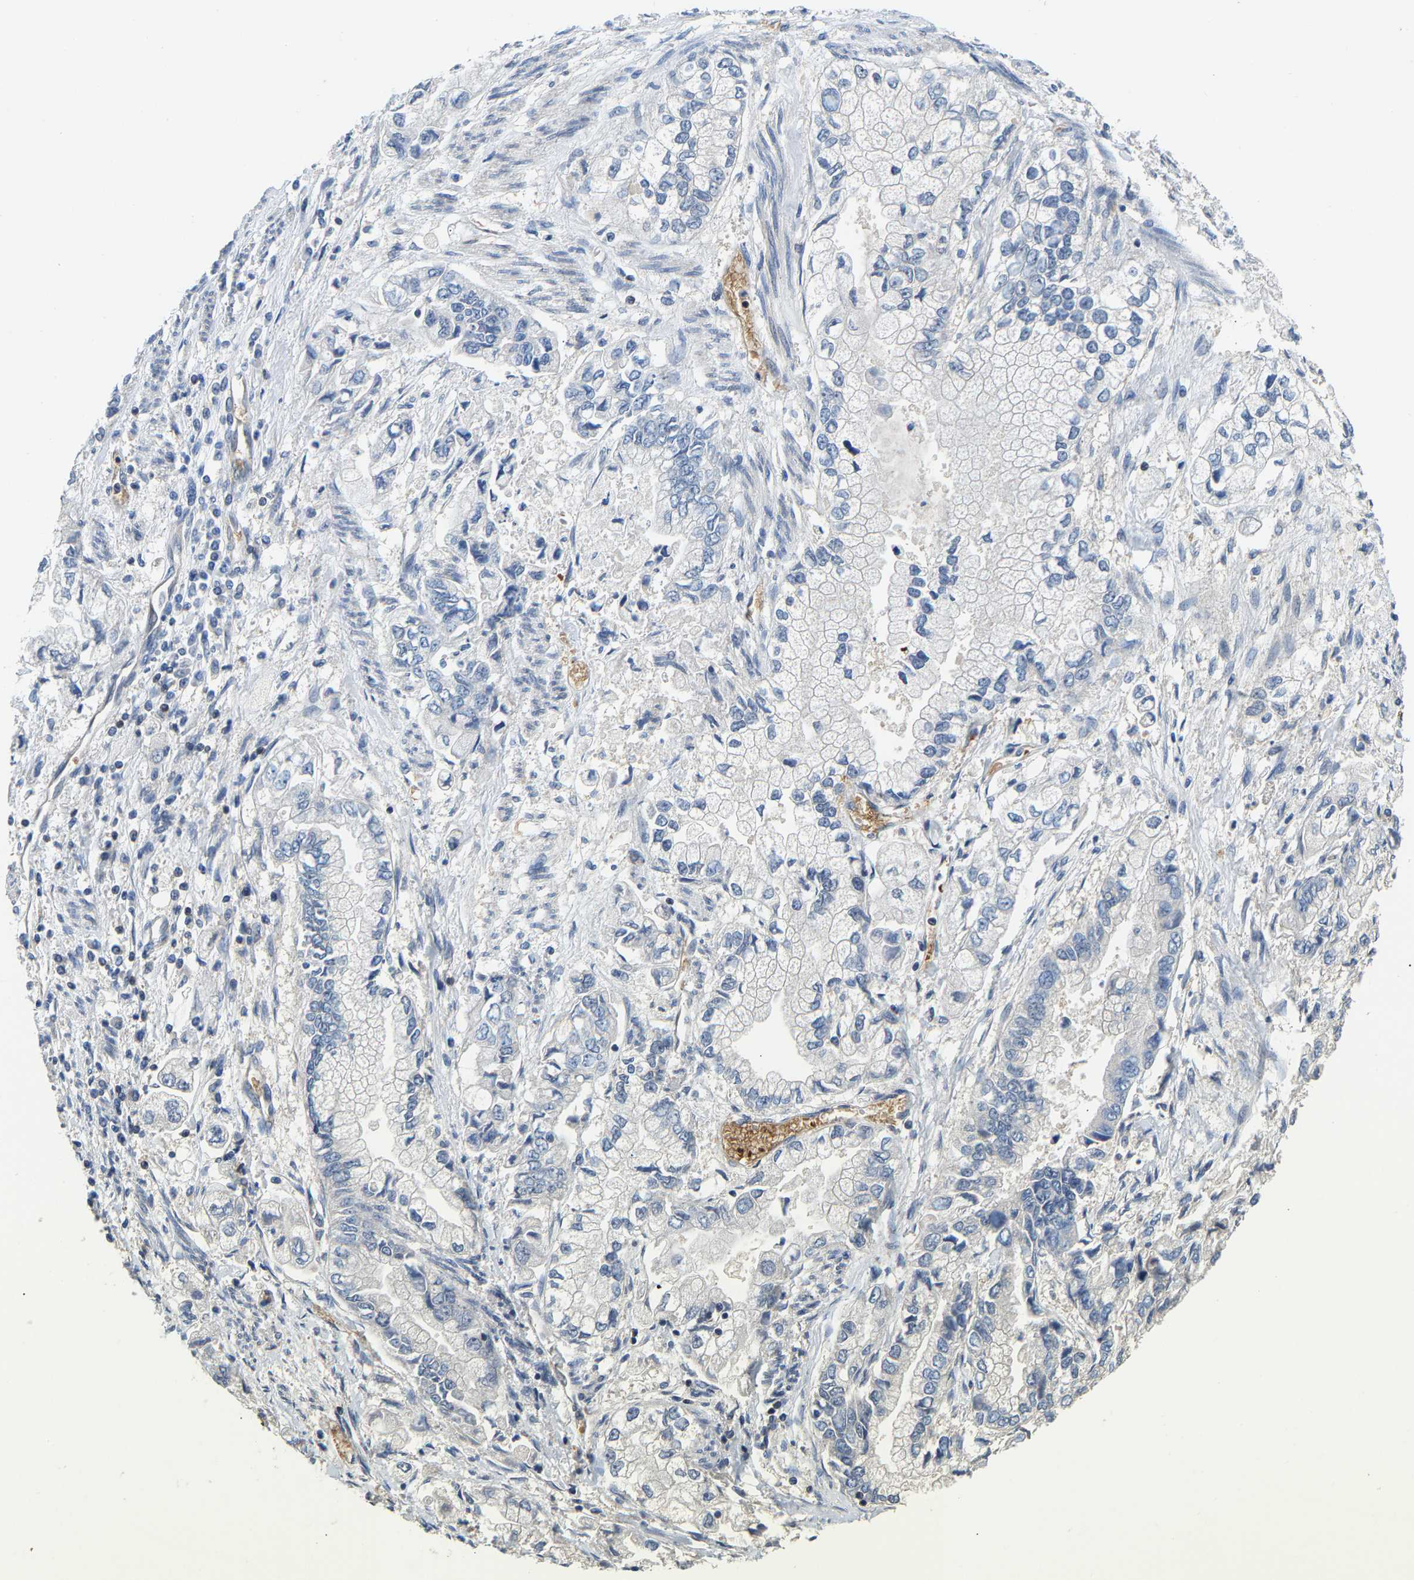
{"staining": {"intensity": "negative", "quantity": "none", "location": "none"}, "tissue": "stomach cancer", "cell_type": "Tumor cells", "image_type": "cancer", "snomed": [{"axis": "morphology", "description": "Normal tissue, NOS"}, {"axis": "morphology", "description": "Adenocarcinoma, NOS"}, {"axis": "topography", "description": "Stomach"}], "caption": "This is a image of immunohistochemistry staining of stomach cancer (adenocarcinoma), which shows no positivity in tumor cells. (Stains: DAB (3,3'-diaminobenzidine) IHC with hematoxylin counter stain, Microscopy: brightfield microscopy at high magnification).", "gene": "GIMAP7", "patient": {"sex": "male", "age": 62}}